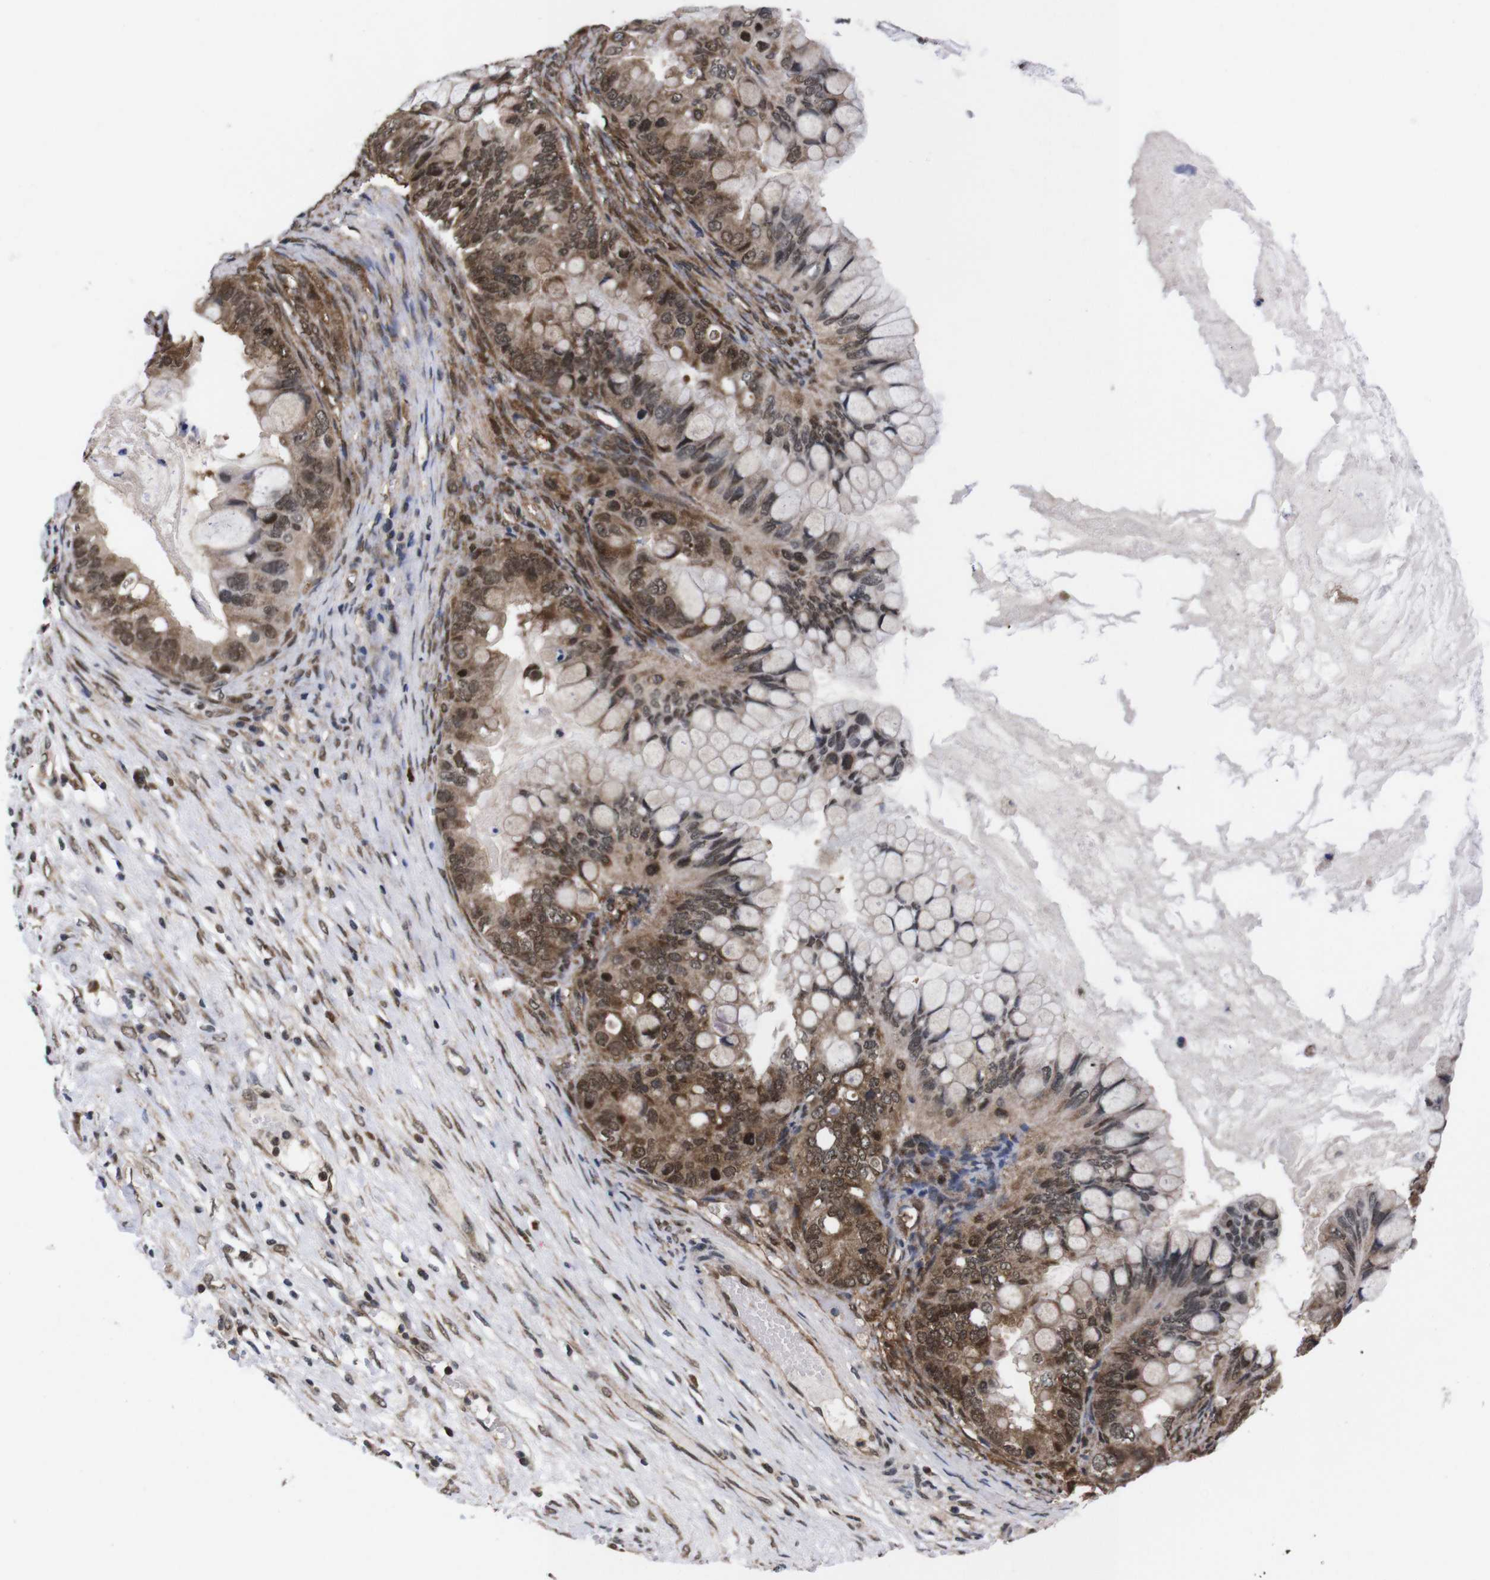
{"staining": {"intensity": "moderate", "quantity": ">75%", "location": "cytoplasmic/membranous,nuclear"}, "tissue": "ovarian cancer", "cell_type": "Tumor cells", "image_type": "cancer", "snomed": [{"axis": "morphology", "description": "Cystadenocarcinoma, mucinous, NOS"}, {"axis": "topography", "description": "Ovary"}], "caption": "Ovarian cancer (mucinous cystadenocarcinoma) stained with a protein marker shows moderate staining in tumor cells.", "gene": "UBQLN2", "patient": {"sex": "female", "age": 80}}